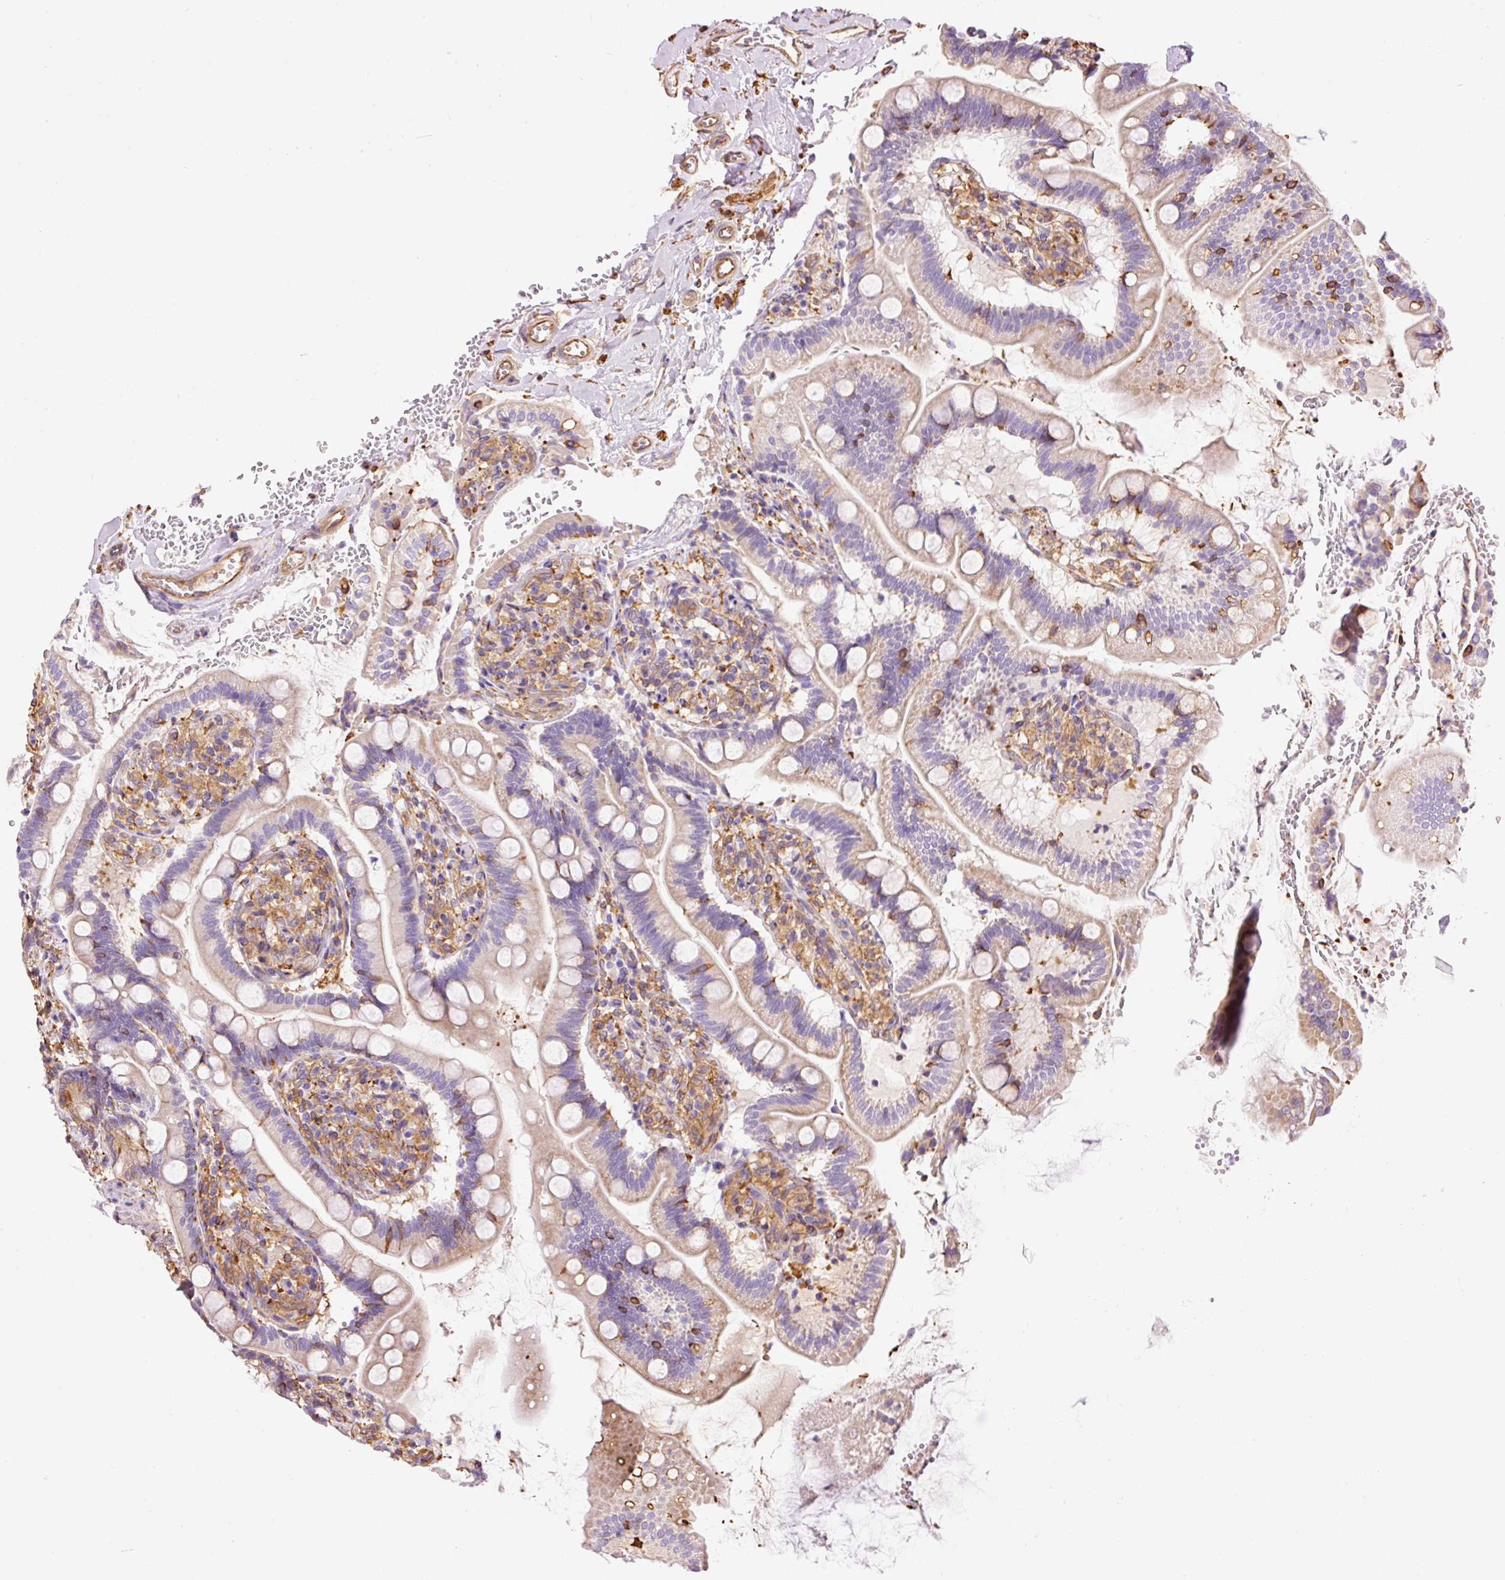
{"staining": {"intensity": "strong", "quantity": "<25%", "location": "cytoplasmic/membranous"}, "tissue": "small intestine", "cell_type": "Glandular cells", "image_type": "normal", "snomed": [{"axis": "morphology", "description": "Normal tissue, NOS"}, {"axis": "topography", "description": "Small intestine"}], "caption": "Benign small intestine reveals strong cytoplasmic/membranous staining in approximately <25% of glandular cells, visualized by immunohistochemistry. (DAB IHC, brown staining for protein, blue staining for nuclei).", "gene": "ENSG00000249624", "patient": {"sex": "female", "age": 64}}